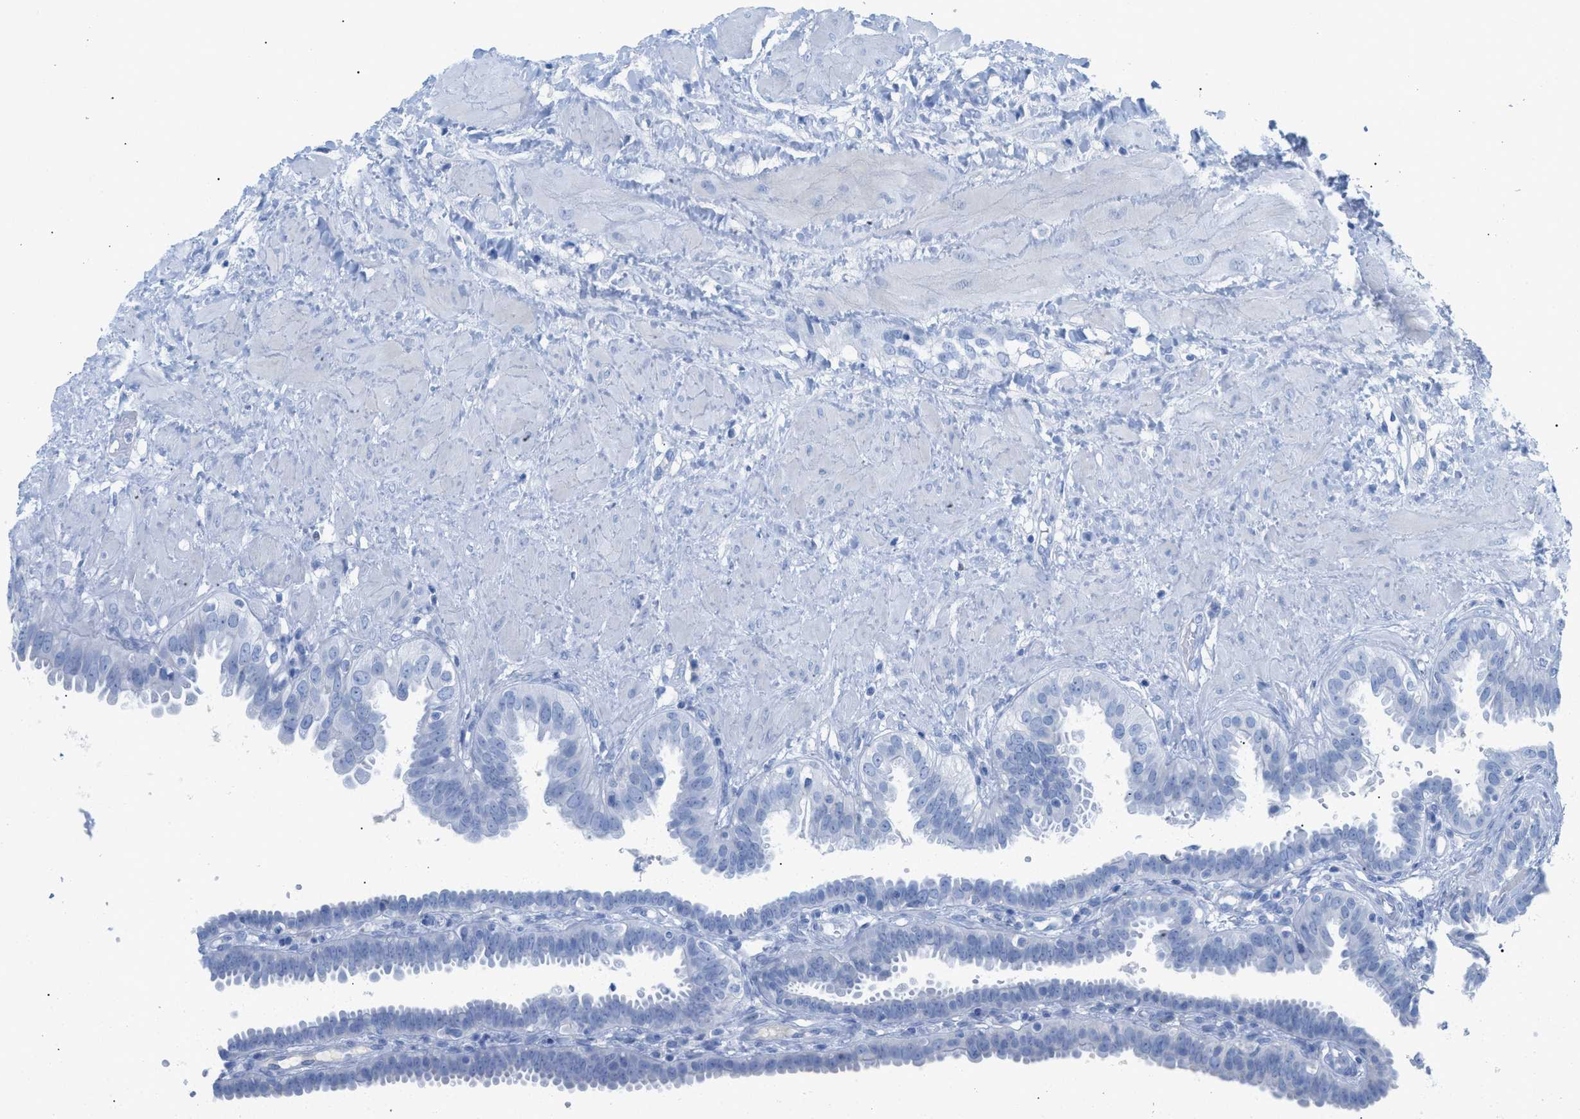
{"staining": {"intensity": "negative", "quantity": "none", "location": "none"}, "tissue": "fallopian tube", "cell_type": "Glandular cells", "image_type": "normal", "snomed": [{"axis": "morphology", "description": "Normal tissue, NOS"}, {"axis": "topography", "description": "Fallopian tube"}, {"axis": "topography", "description": "Placenta"}], "caption": "This is a histopathology image of immunohistochemistry staining of unremarkable fallopian tube, which shows no staining in glandular cells. (Stains: DAB (3,3'-diaminobenzidine) immunohistochemistry (IHC) with hematoxylin counter stain, Microscopy: brightfield microscopy at high magnification).", "gene": "TCL1A", "patient": {"sex": "female", "age": 34}}